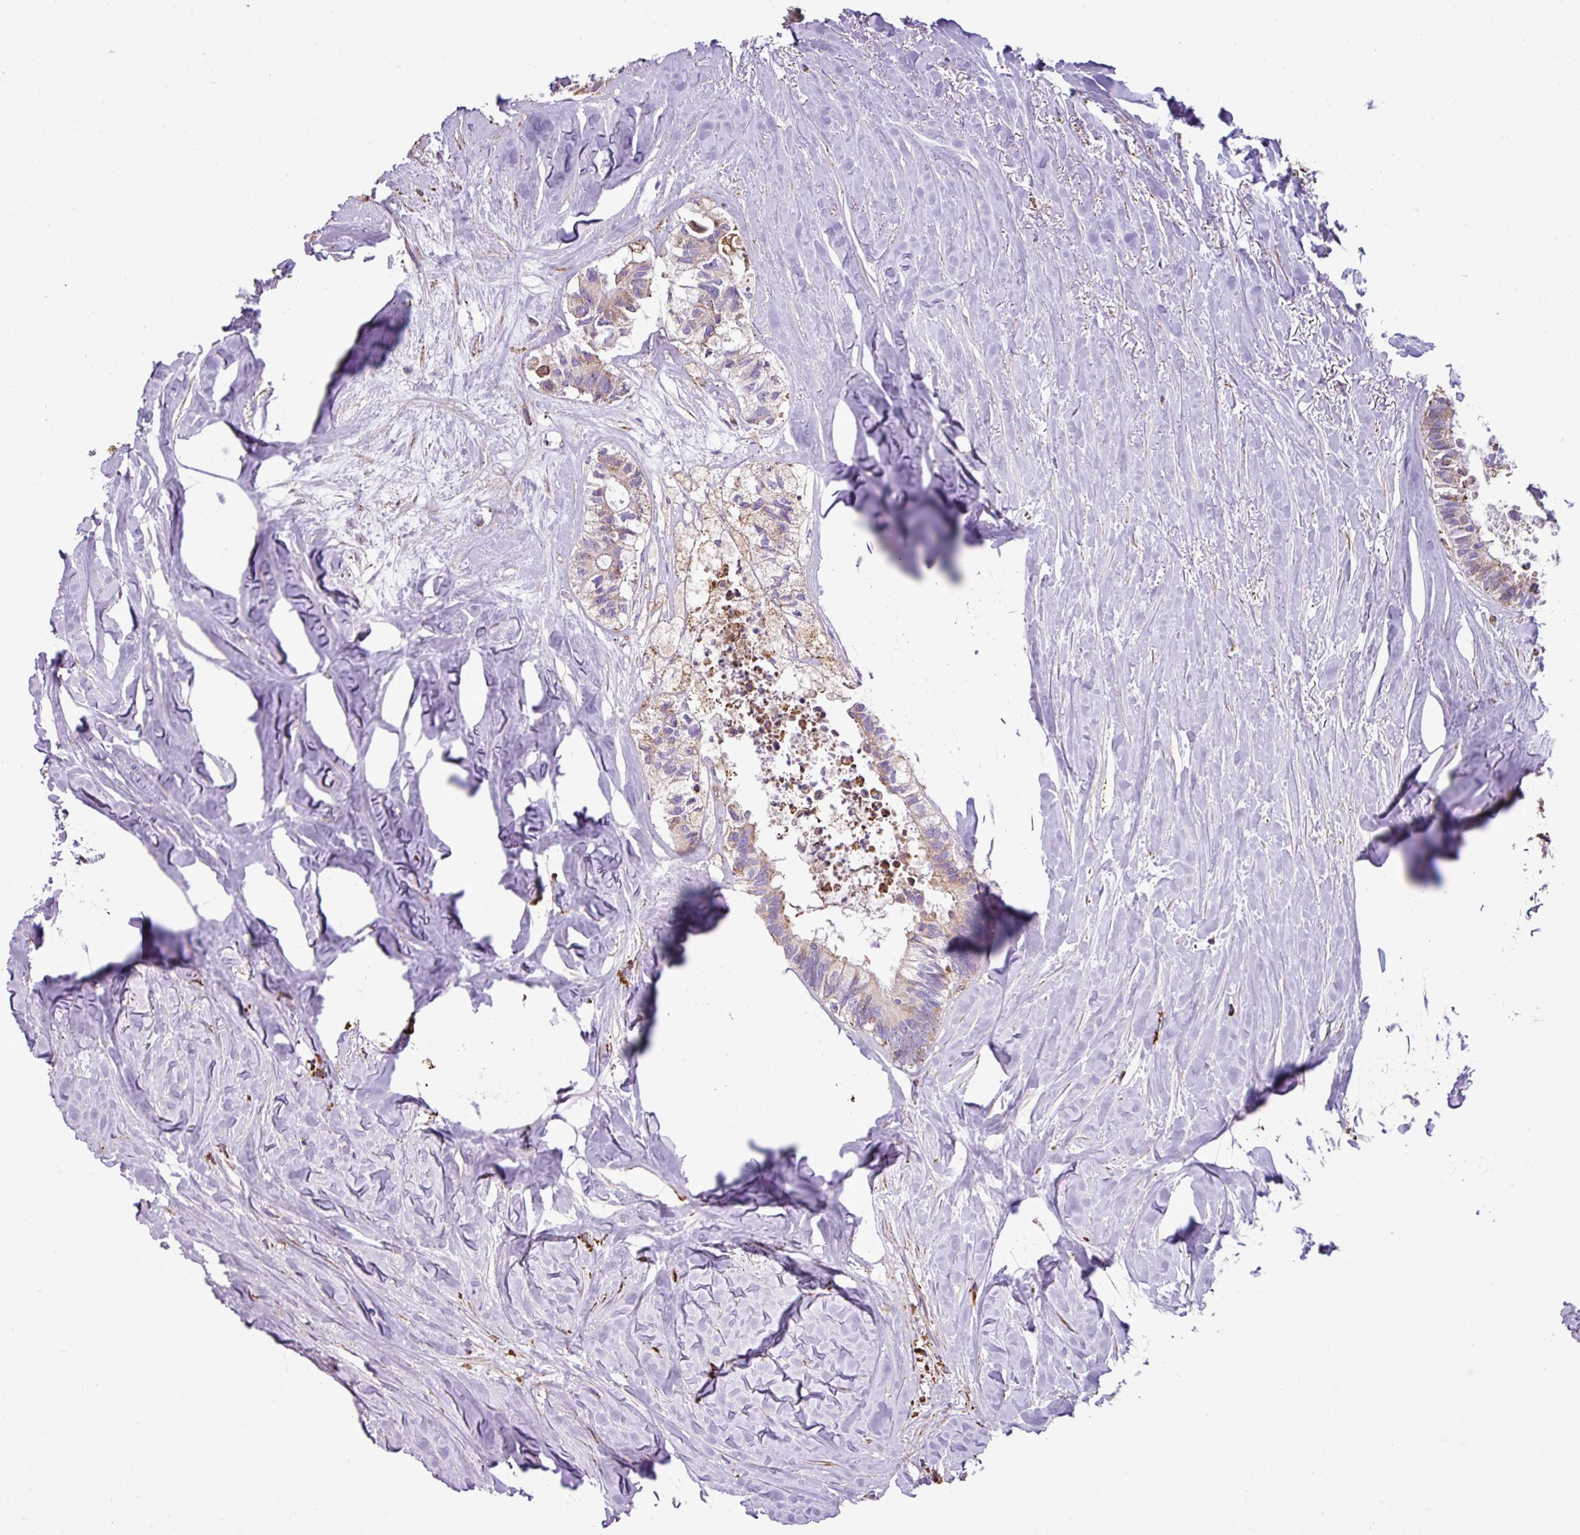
{"staining": {"intensity": "weak", "quantity": "<25%", "location": "cytoplasmic/membranous"}, "tissue": "colorectal cancer", "cell_type": "Tumor cells", "image_type": "cancer", "snomed": [{"axis": "morphology", "description": "Adenocarcinoma, NOS"}, {"axis": "topography", "description": "Colon"}, {"axis": "topography", "description": "Rectum"}], "caption": "DAB (3,3'-diaminobenzidine) immunohistochemical staining of human colorectal adenocarcinoma displays no significant staining in tumor cells. The staining was performed using DAB to visualize the protein expression in brown, while the nuclei were stained in blue with hematoxylin (Magnification: 20x).", "gene": "ZSCAN5A", "patient": {"sex": "male", "age": 57}}